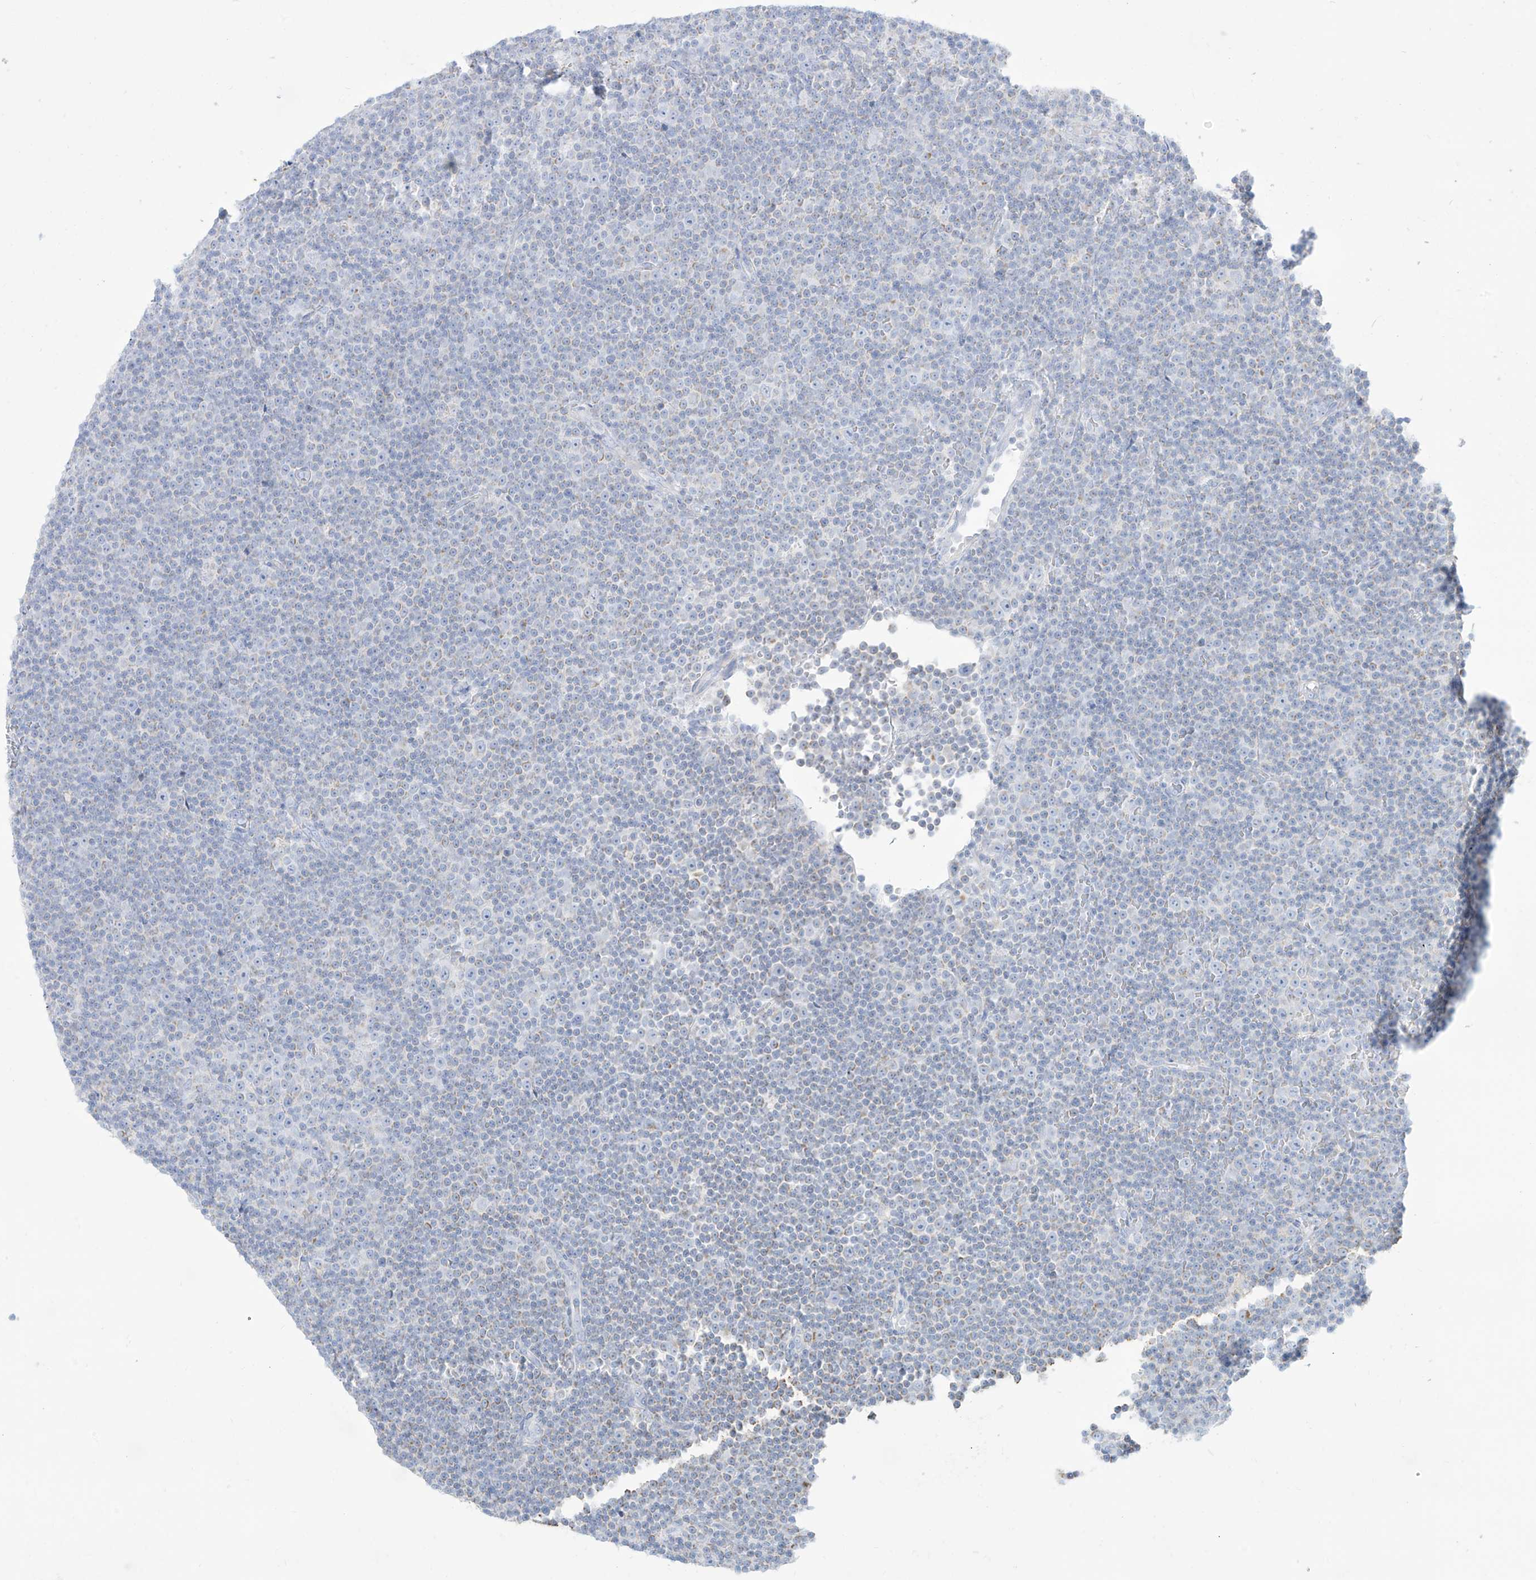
{"staining": {"intensity": "weak", "quantity": "<25%", "location": "cytoplasmic/membranous"}, "tissue": "lymphoma", "cell_type": "Tumor cells", "image_type": "cancer", "snomed": [{"axis": "morphology", "description": "Malignant lymphoma, non-Hodgkin's type, Low grade"}, {"axis": "topography", "description": "Lymph node"}], "caption": "Protein analysis of low-grade malignant lymphoma, non-Hodgkin's type demonstrates no significant expression in tumor cells. (IHC, brightfield microscopy, high magnification).", "gene": "SLC26A3", "patient": {"sex": "female", "age": 67}}